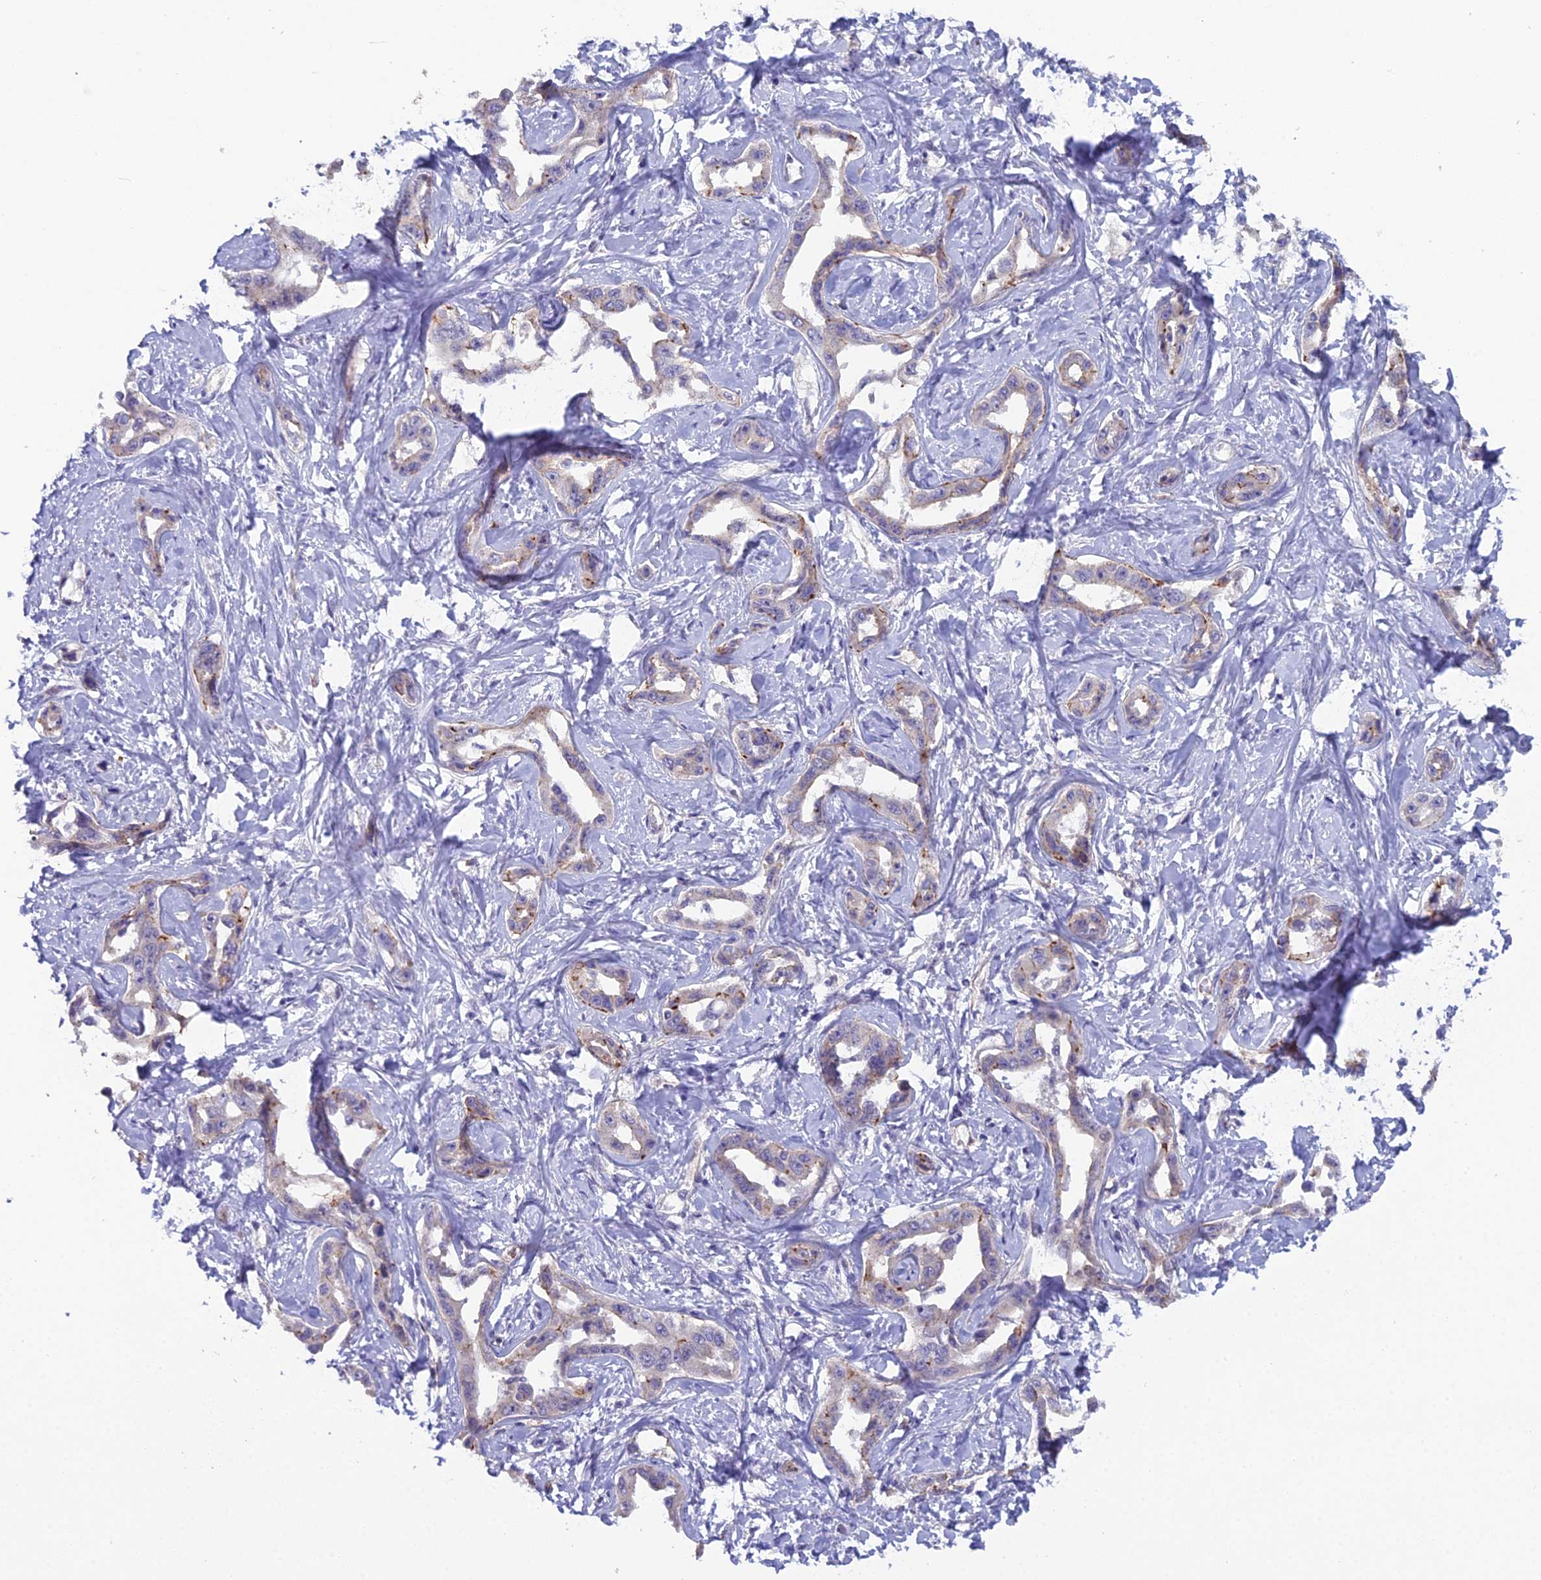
{"staining": {"intensity": "moderate", "quantity": "<25%", "location": "cytoplasmic/membranous"}, "tissue": "liver cancer", "cell_type": "Tumor cells", "image_type": "cancer", "snomed": [{"axis": "morphology", "description": "Cholangiocarcinoma"}, {"axis": "topography", "description": "Liver"}], "caption": "Cholangiocarcinoma (liver) stained with a brown dye demonstrates moderate cytoplasmic/membranous positive positivity in about <25% of tumor cells.", "gene": "CFAP47", "patient": {"sex": "male", "age": 59}}